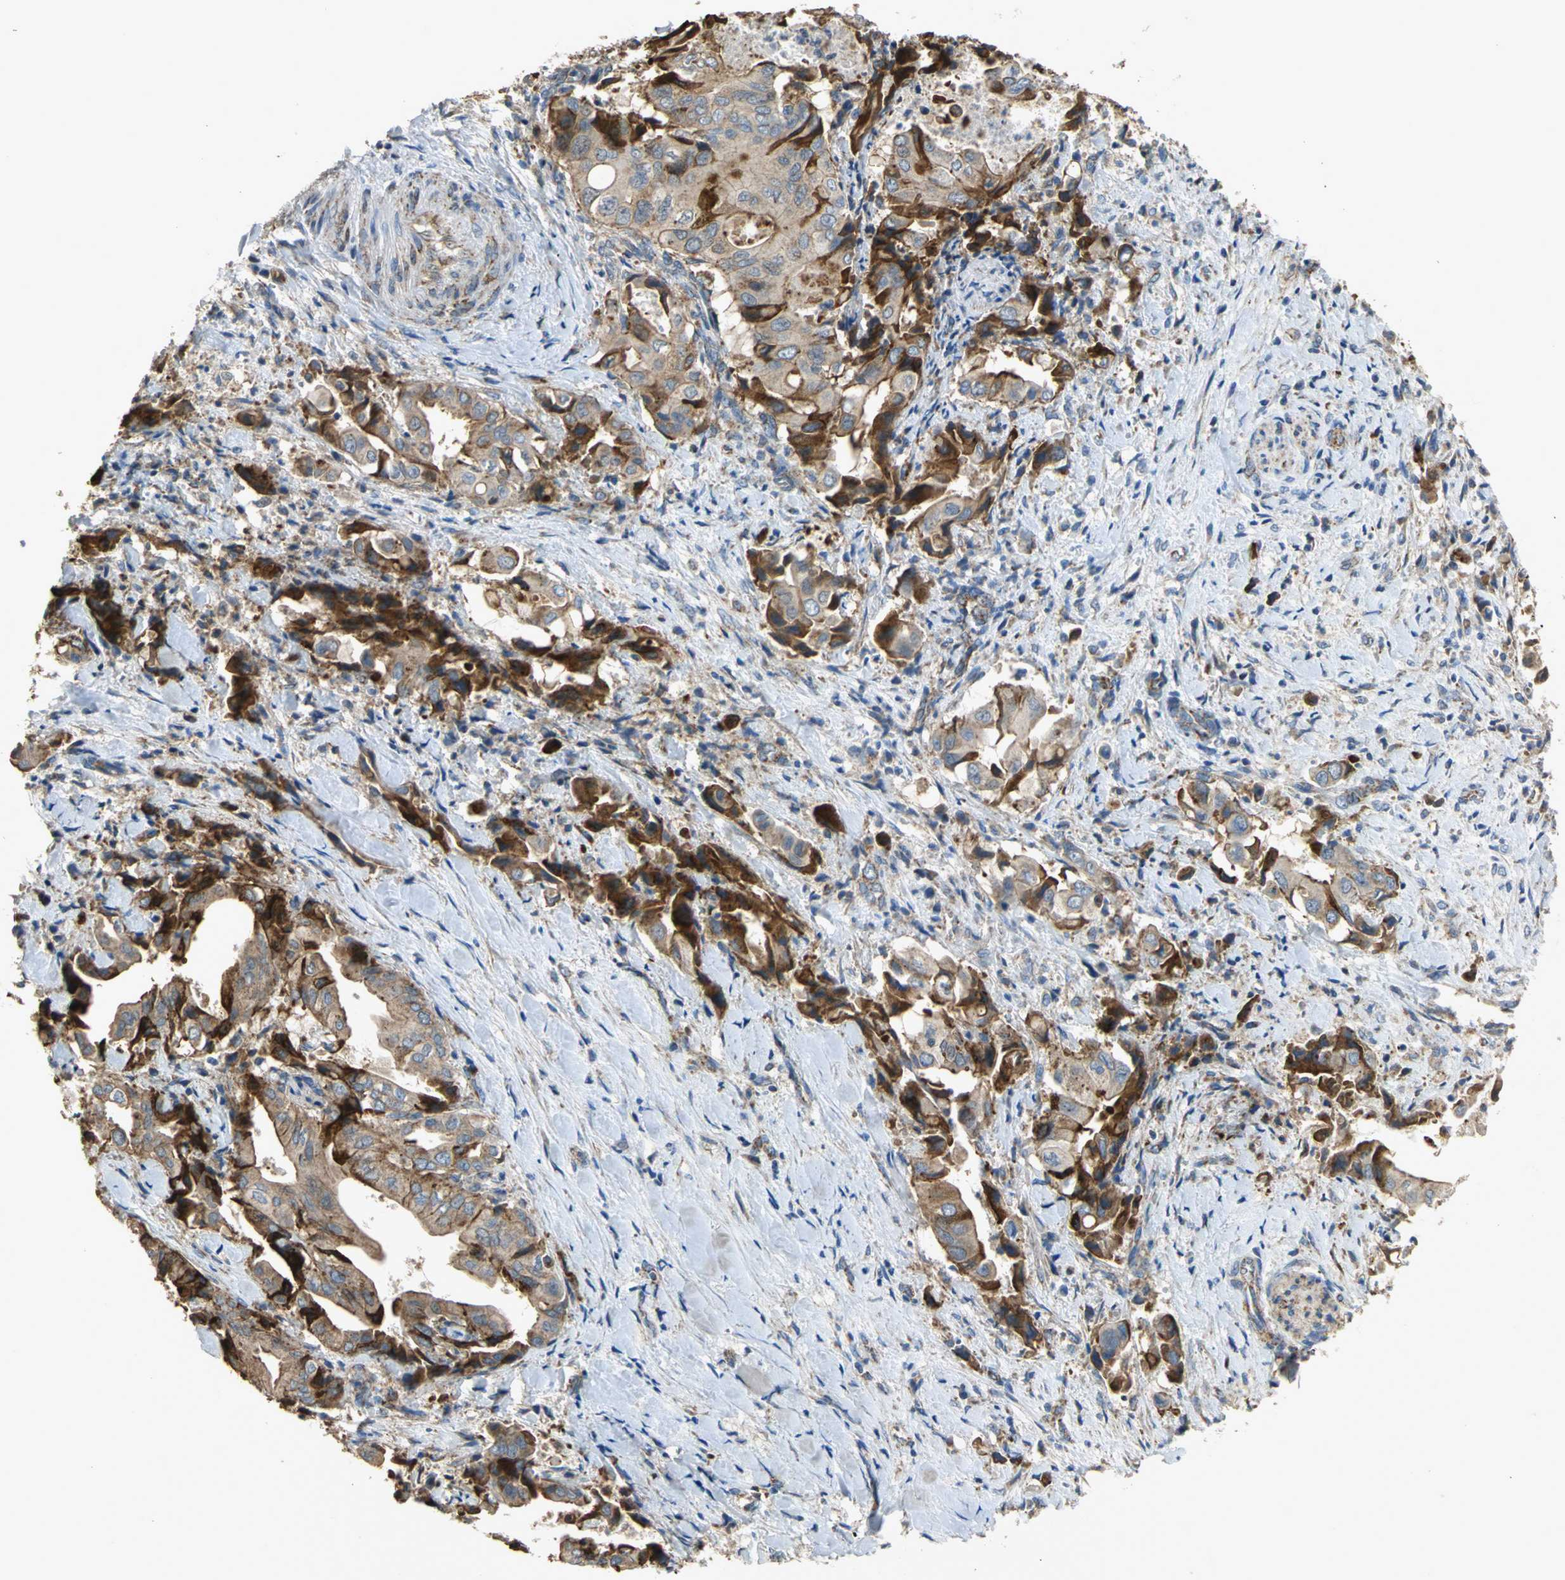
{"staining": {"intensity": "strong", "quantity": ">75%", "location": "cytoplasmic/membranous"}, "tissue": "liver cancer", "cell_type": "Tumor cells", "image_type": "cancer", "snomed": [{"axis": "morphology", "description": "Cholangiocarcinoma"}, {"axis": "topography", "description": "Liver"}], "caption": "Cholangiocarcinoma (liver) was stained to show a protein in brown. There is high levels of strong cytoplasmic/membranous positivity in about >75% of tumor cells.", "gene": "NDUFB5", "patient": {"sex": "male", "age": 58}}